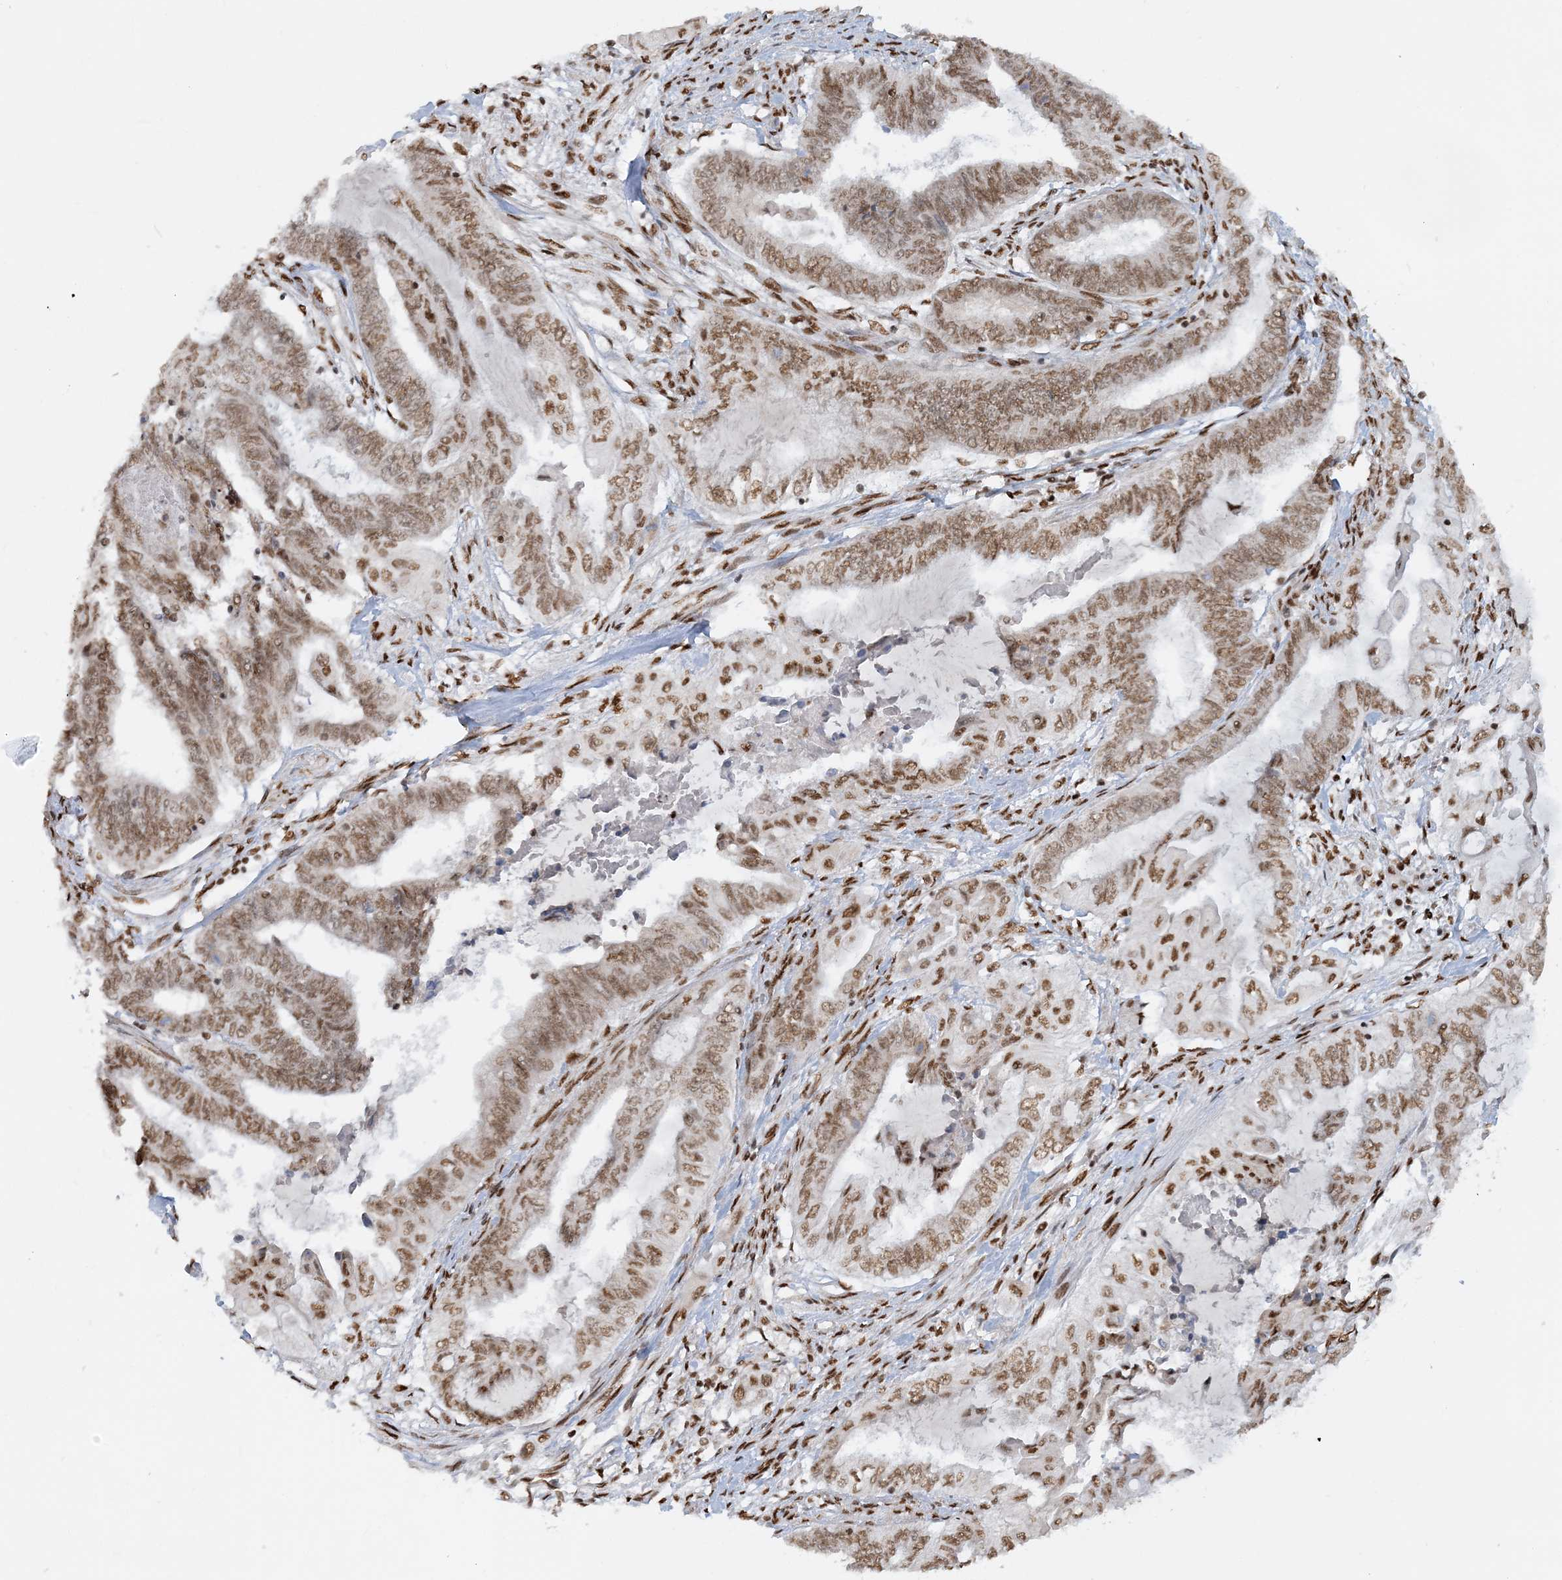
{"staining": {"intensity": "moderate", "quantity": ">75%", "location": "nuclear"}, "tissue": "endometrial cancer", "cell_type": "Tumor cells", "image_type": "cancer", "snomed": [{"axis": "morphology", "description": "Adenocarcinoma, NOS"}, {"axis": "topography", "description": "Uterus"}, {"axis": "topography", "description": "Endometrium"}], "caption": "IHC of endometrial cancer (adenocarcinoma) displays medium levels of moderate nuclear staining in approximately >75% of tumor cells. (Brightfield microscopy of DAB IHC at high magnification).", "gene": "DELE1", "patient": {"sex": "female", "age": 70}}